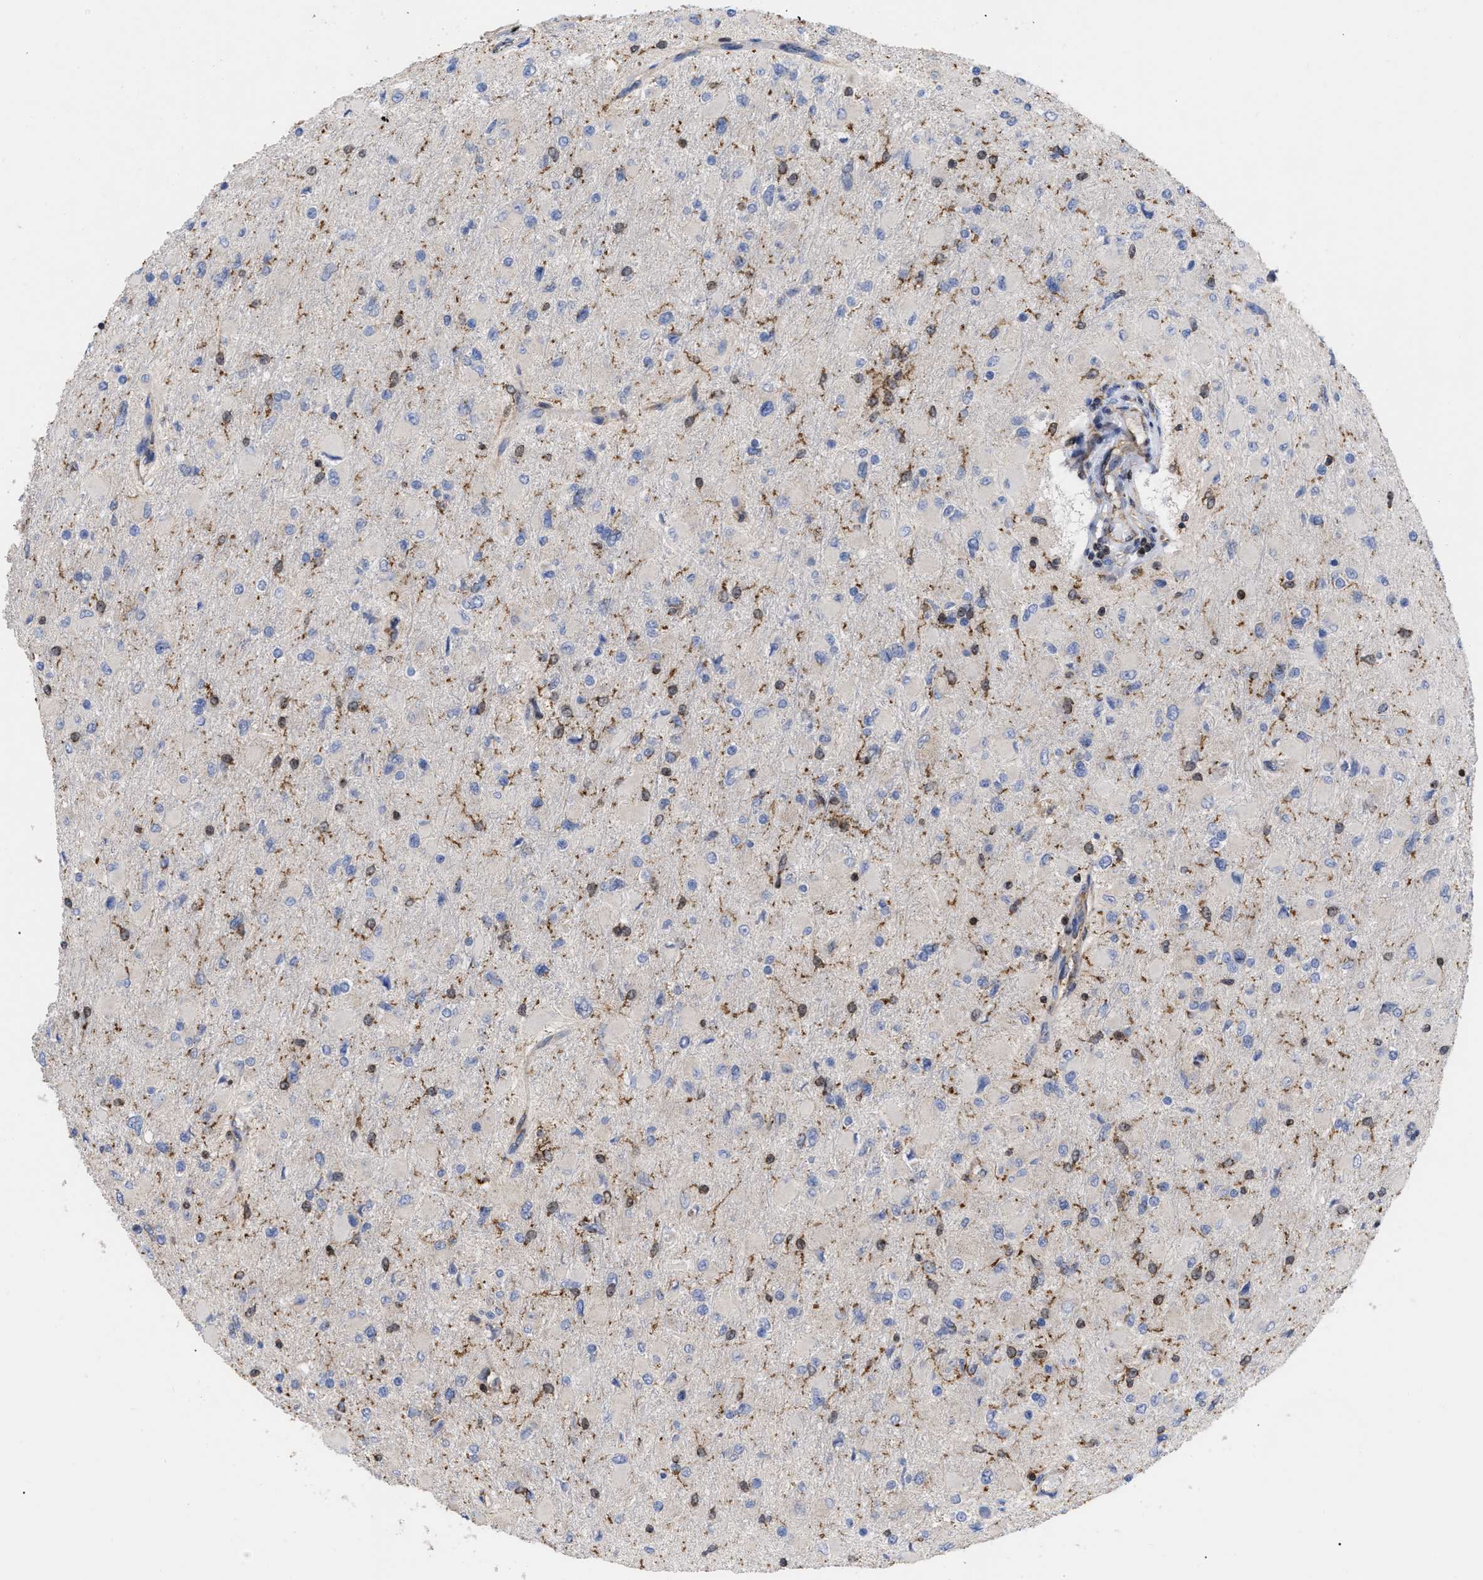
{"staining": {"intensity": "negative", "quantity": "none", "location": "none"}, "tissue": "glioma", "cell_type": "Tumor cells", "image_type": "cancer", "snomed": [{"axis": "morphology", "description": "Glioma, malignant, High grade"}, {"axis": "topography", "description": "Cerebral cortex"}], "caption": "Tumor cells show no significant positivity in glioma.", "gene": "GIMAP4", "patient": {"sex": "female", "age": 36}}